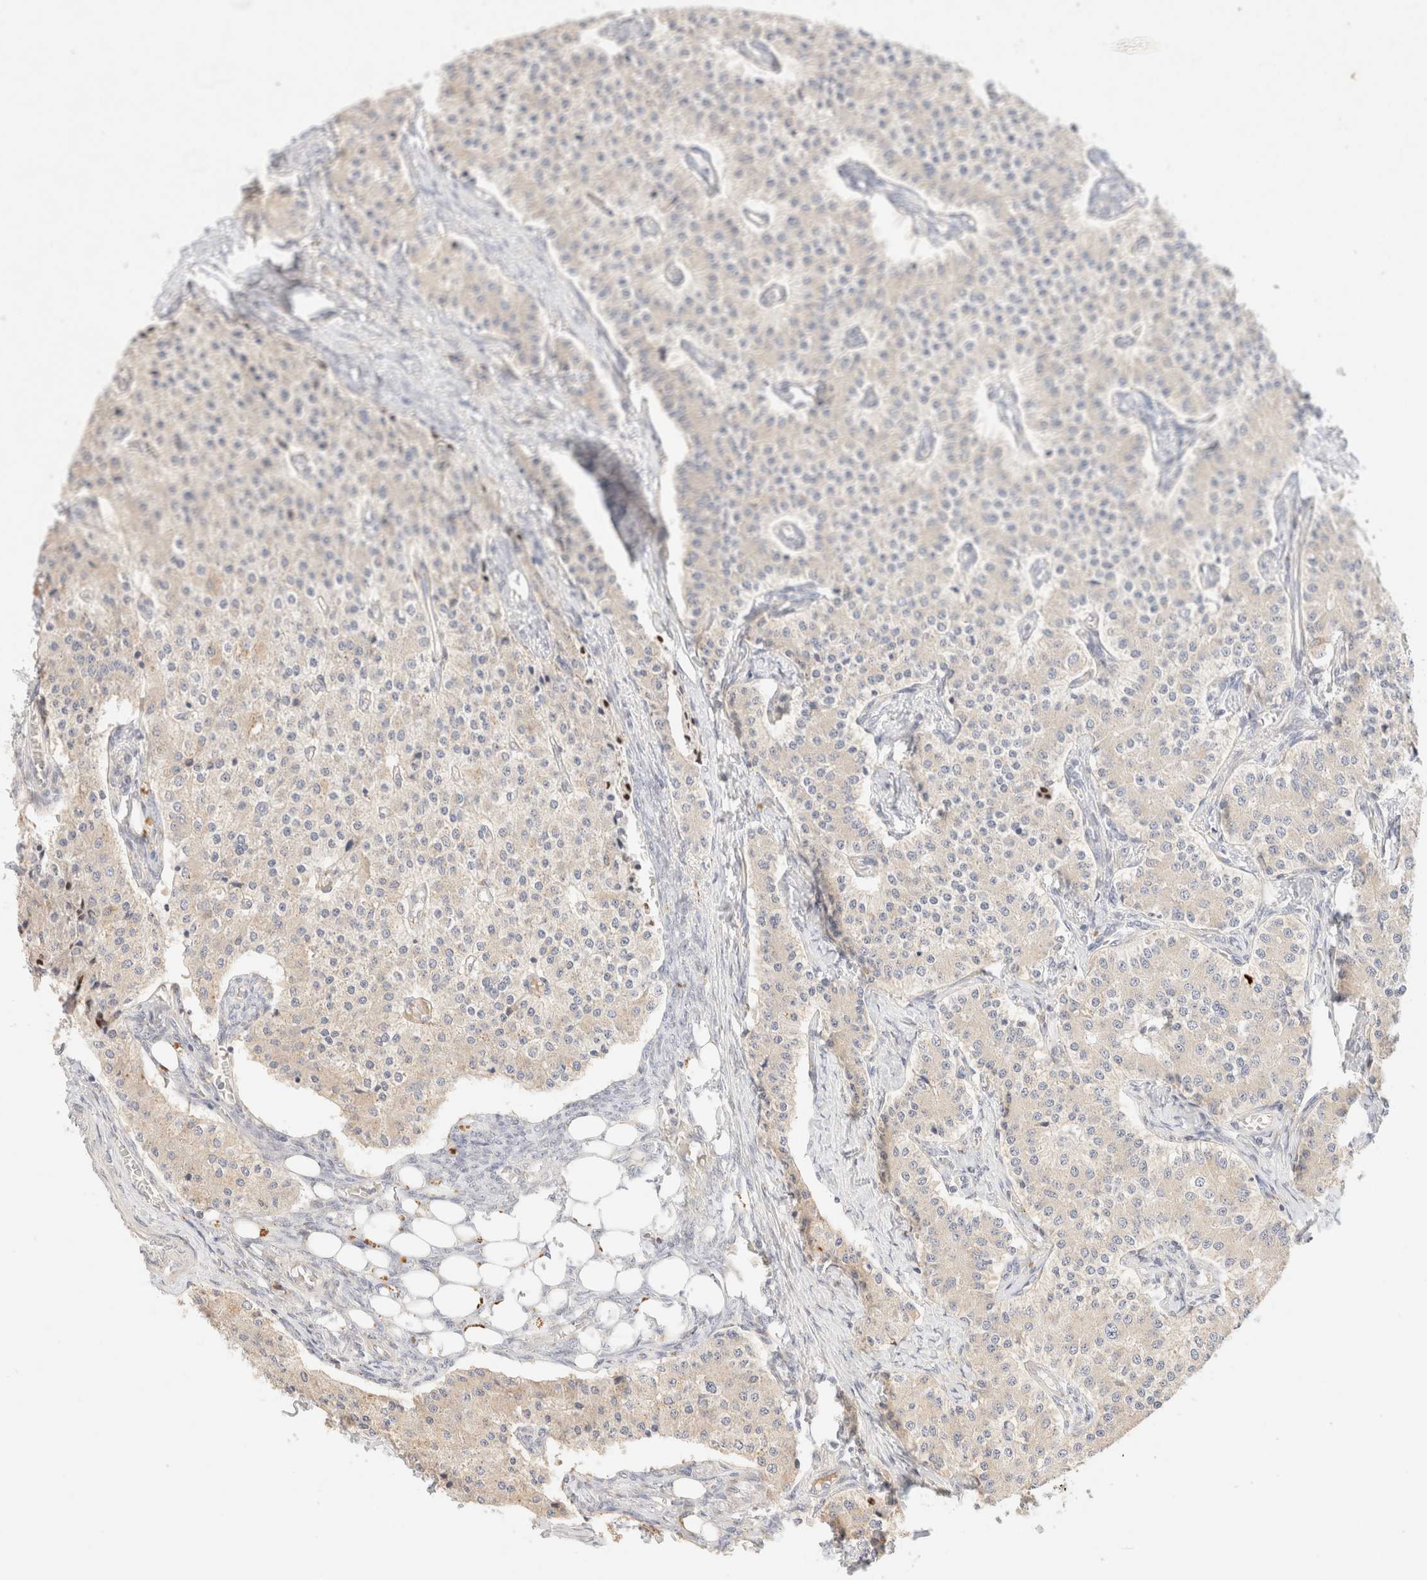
{"staining": {"intensity": "negative", "quantity": "none", "location": "none"}, "tissue": "carcinoid", "cell_type": "Tumor cells", "image_type": "cancer", "snomed": [{"axis": "morphology", "description": "Carcinoid, malignant, NOS"}, {"axis": "topography", "description": "Colon"}], "caption": "Tumor cells are negative for brown protein staining in carcinoid. (Immunohistochemistry, brightfield microscopy, high magnification).", "gene": "SNTB1", "patient": {"sex": "female", "age": 52}}